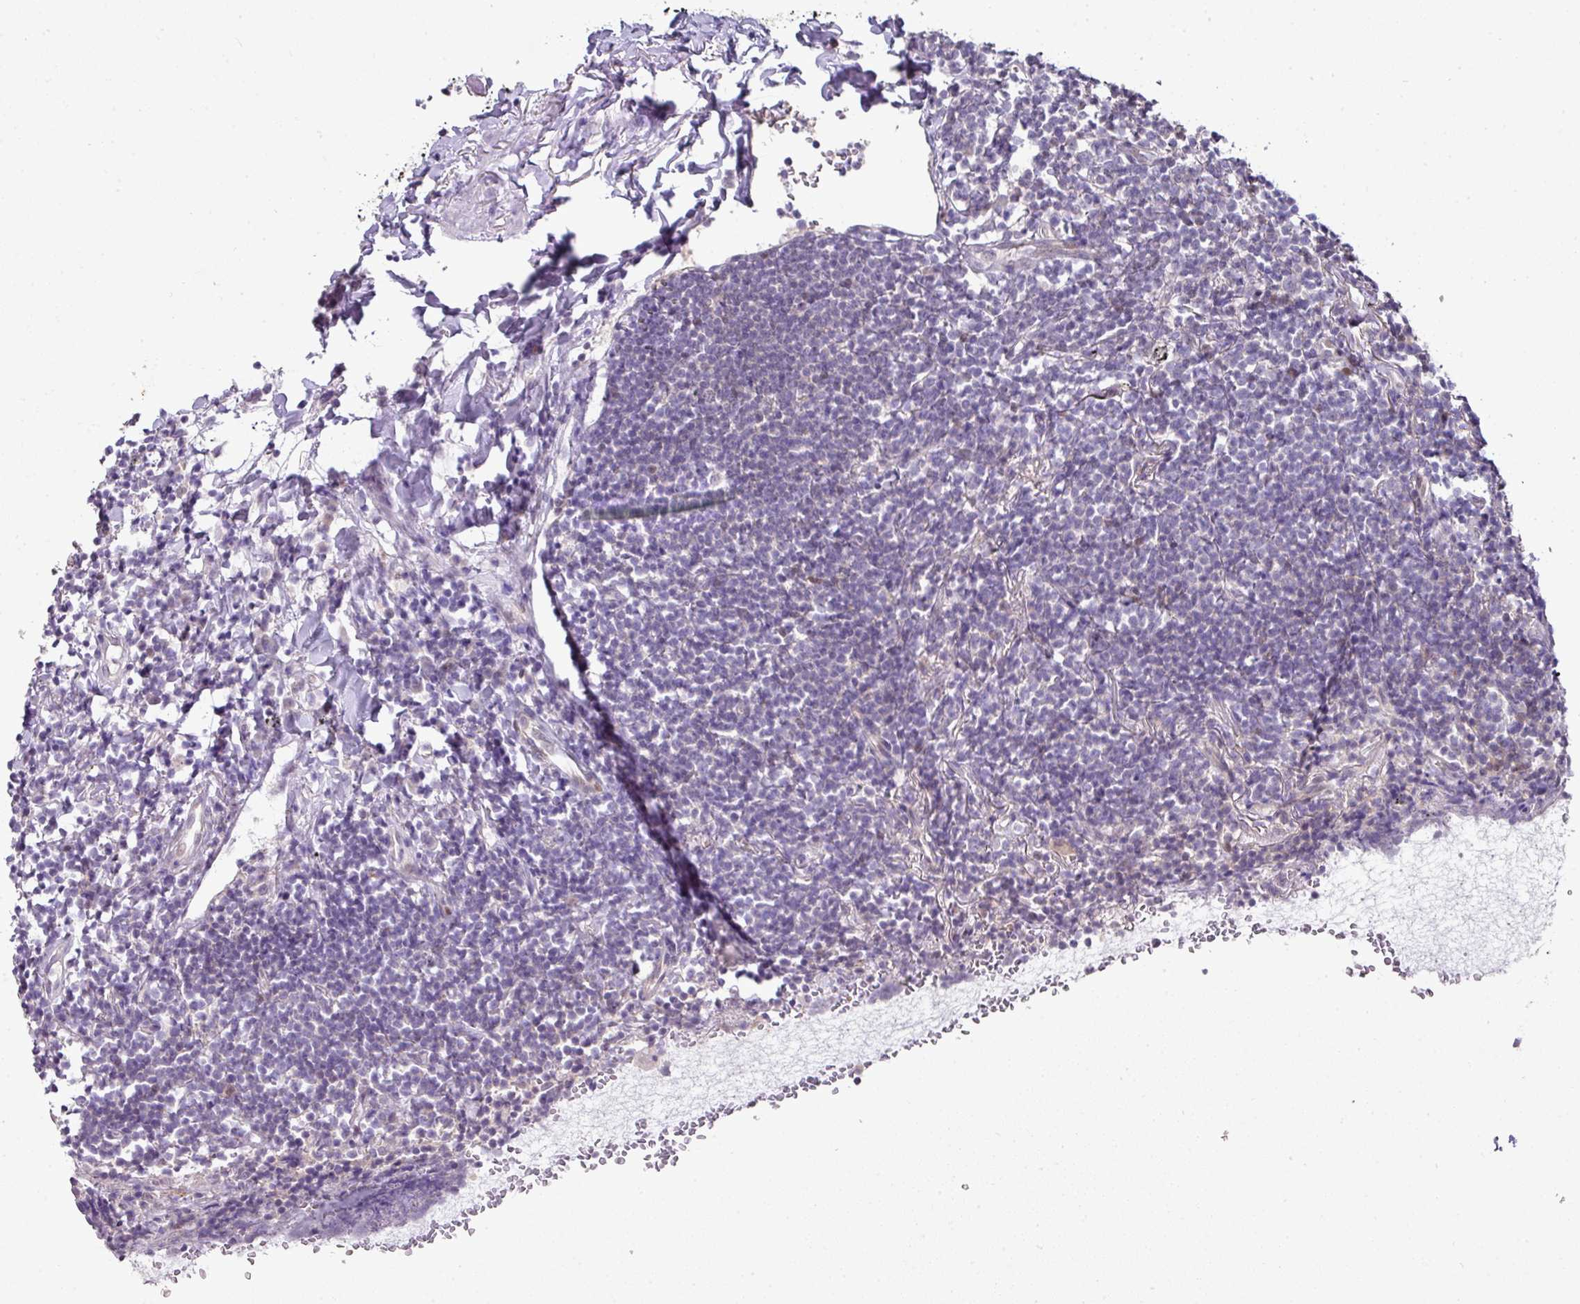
{"staining": {"intensity": "negative", "quantity": "none", "location": "none"}, "tissue": "lymphoma", "cell_type": "Tumor cells", "image_type": "cancer", "snomed": [{"axis": "morphology", "description": "Malignant lymphoma, non-Hodgkin's type, Low grade"}, {"axis": "topography", "description": "Lung"}], "caption": "Lymphoma was stained to show a protein in brown. There is no significant positivity in tumor cells. The staining is performed using DAB brown chromogen with nuclei counter-stained in using hematoxylin.", "gene": "ANKRD18A", "patient": {"sex": "female", "age": 71}}